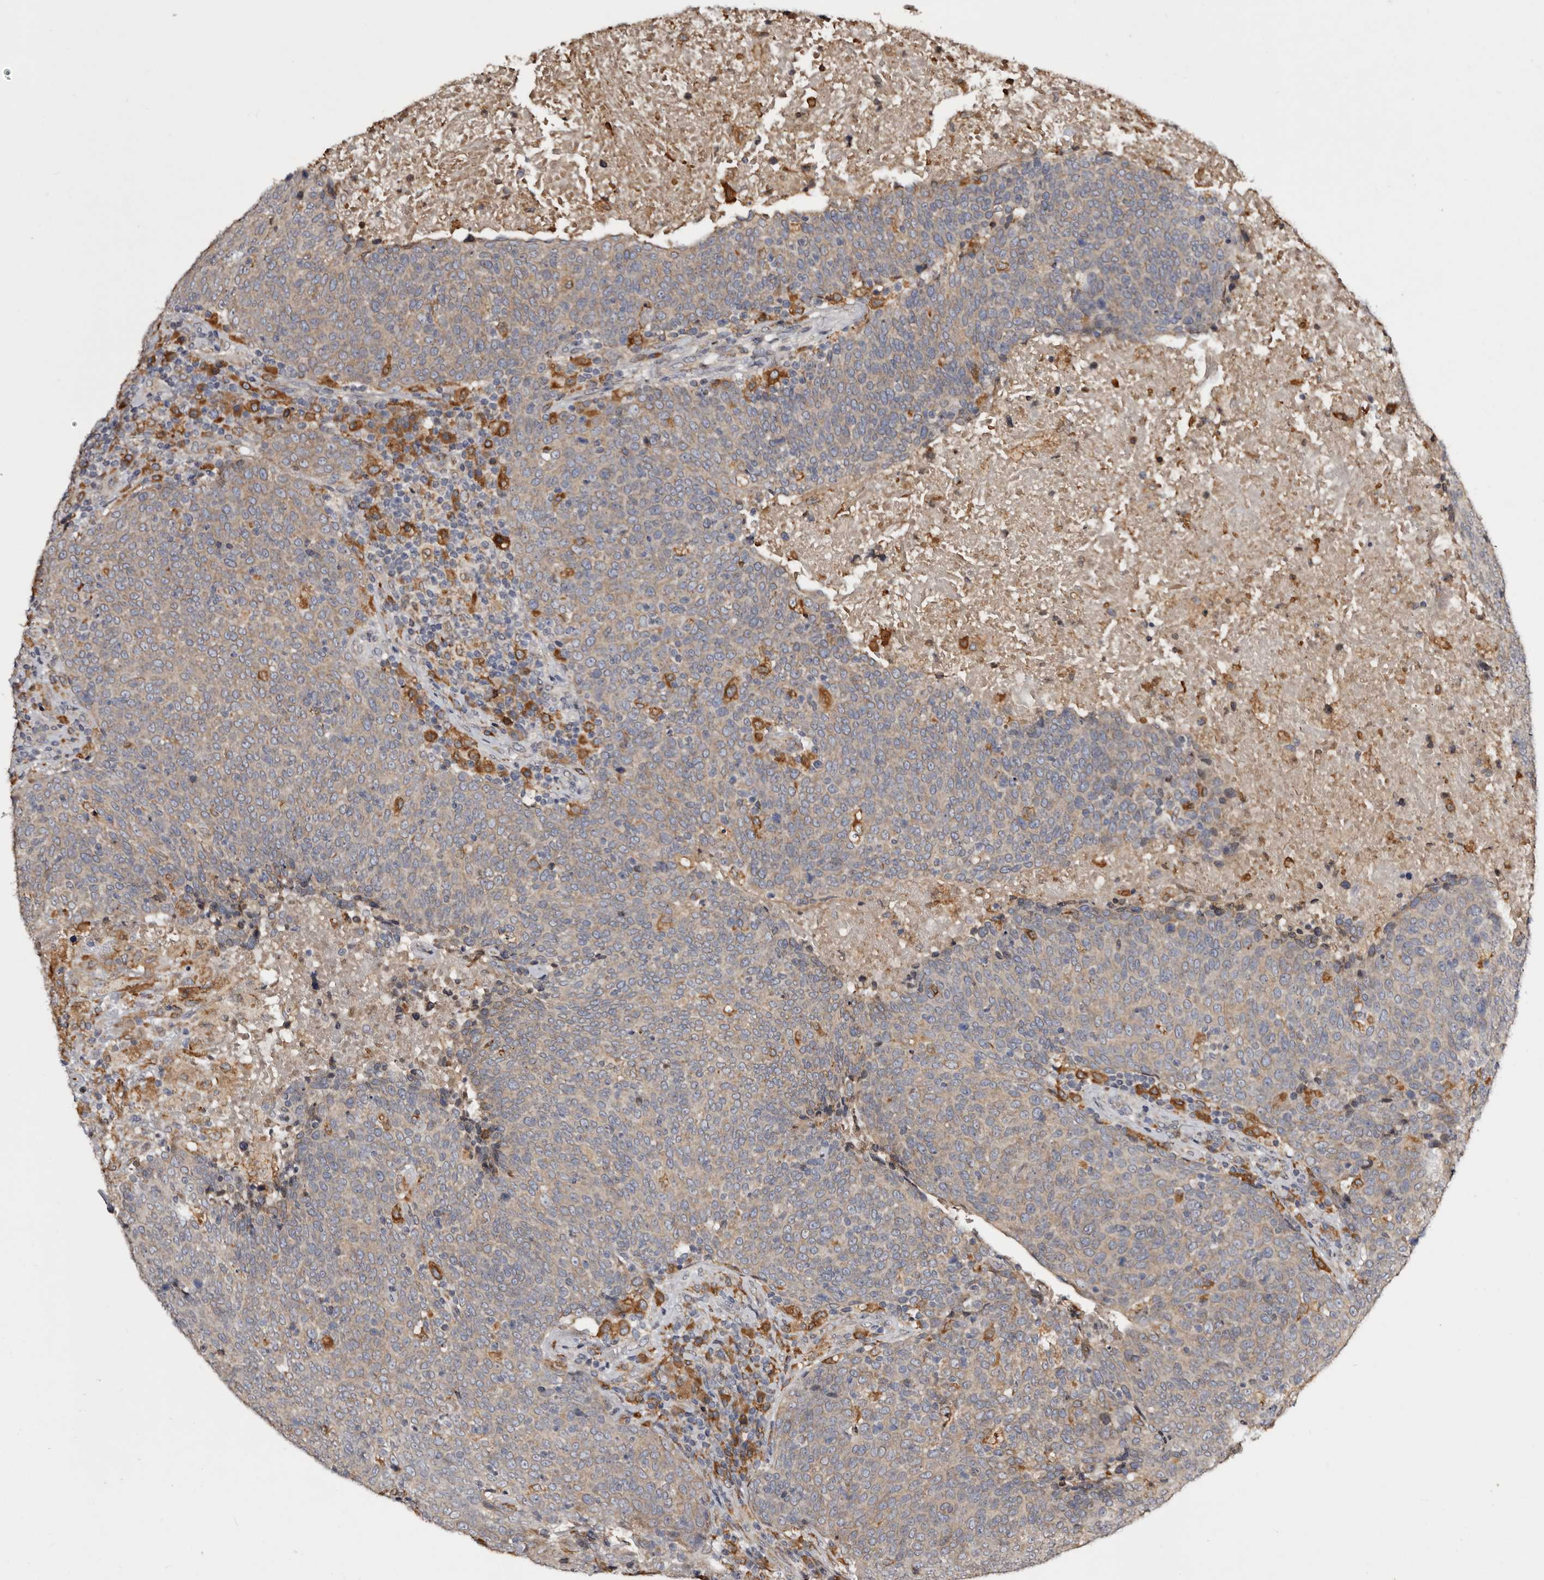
{"staining": {"intensity": "negative", "quantity": "none", "location": "none"}, "tissue": "head and neck cancer", "cell_type": "Tumor cells", "image_type": "cancer", "snomed": [{"axis": "morphology", "description": "Squamous cell carcinoma, NOS"}, {"axis": "morphology", "description": "Squamous cell carcinoma, metastatic, NOS"}, {"axis": "topography", "description": "Lymph node"}, {"axis": "topography", "description": "Head-Neck"}], "caption": "Tumor cells are negative for protein expression in human head and neck squamous cell carcinoma.", "gene": "INKA2", "patient": {"sex": "male", "age": 62}}